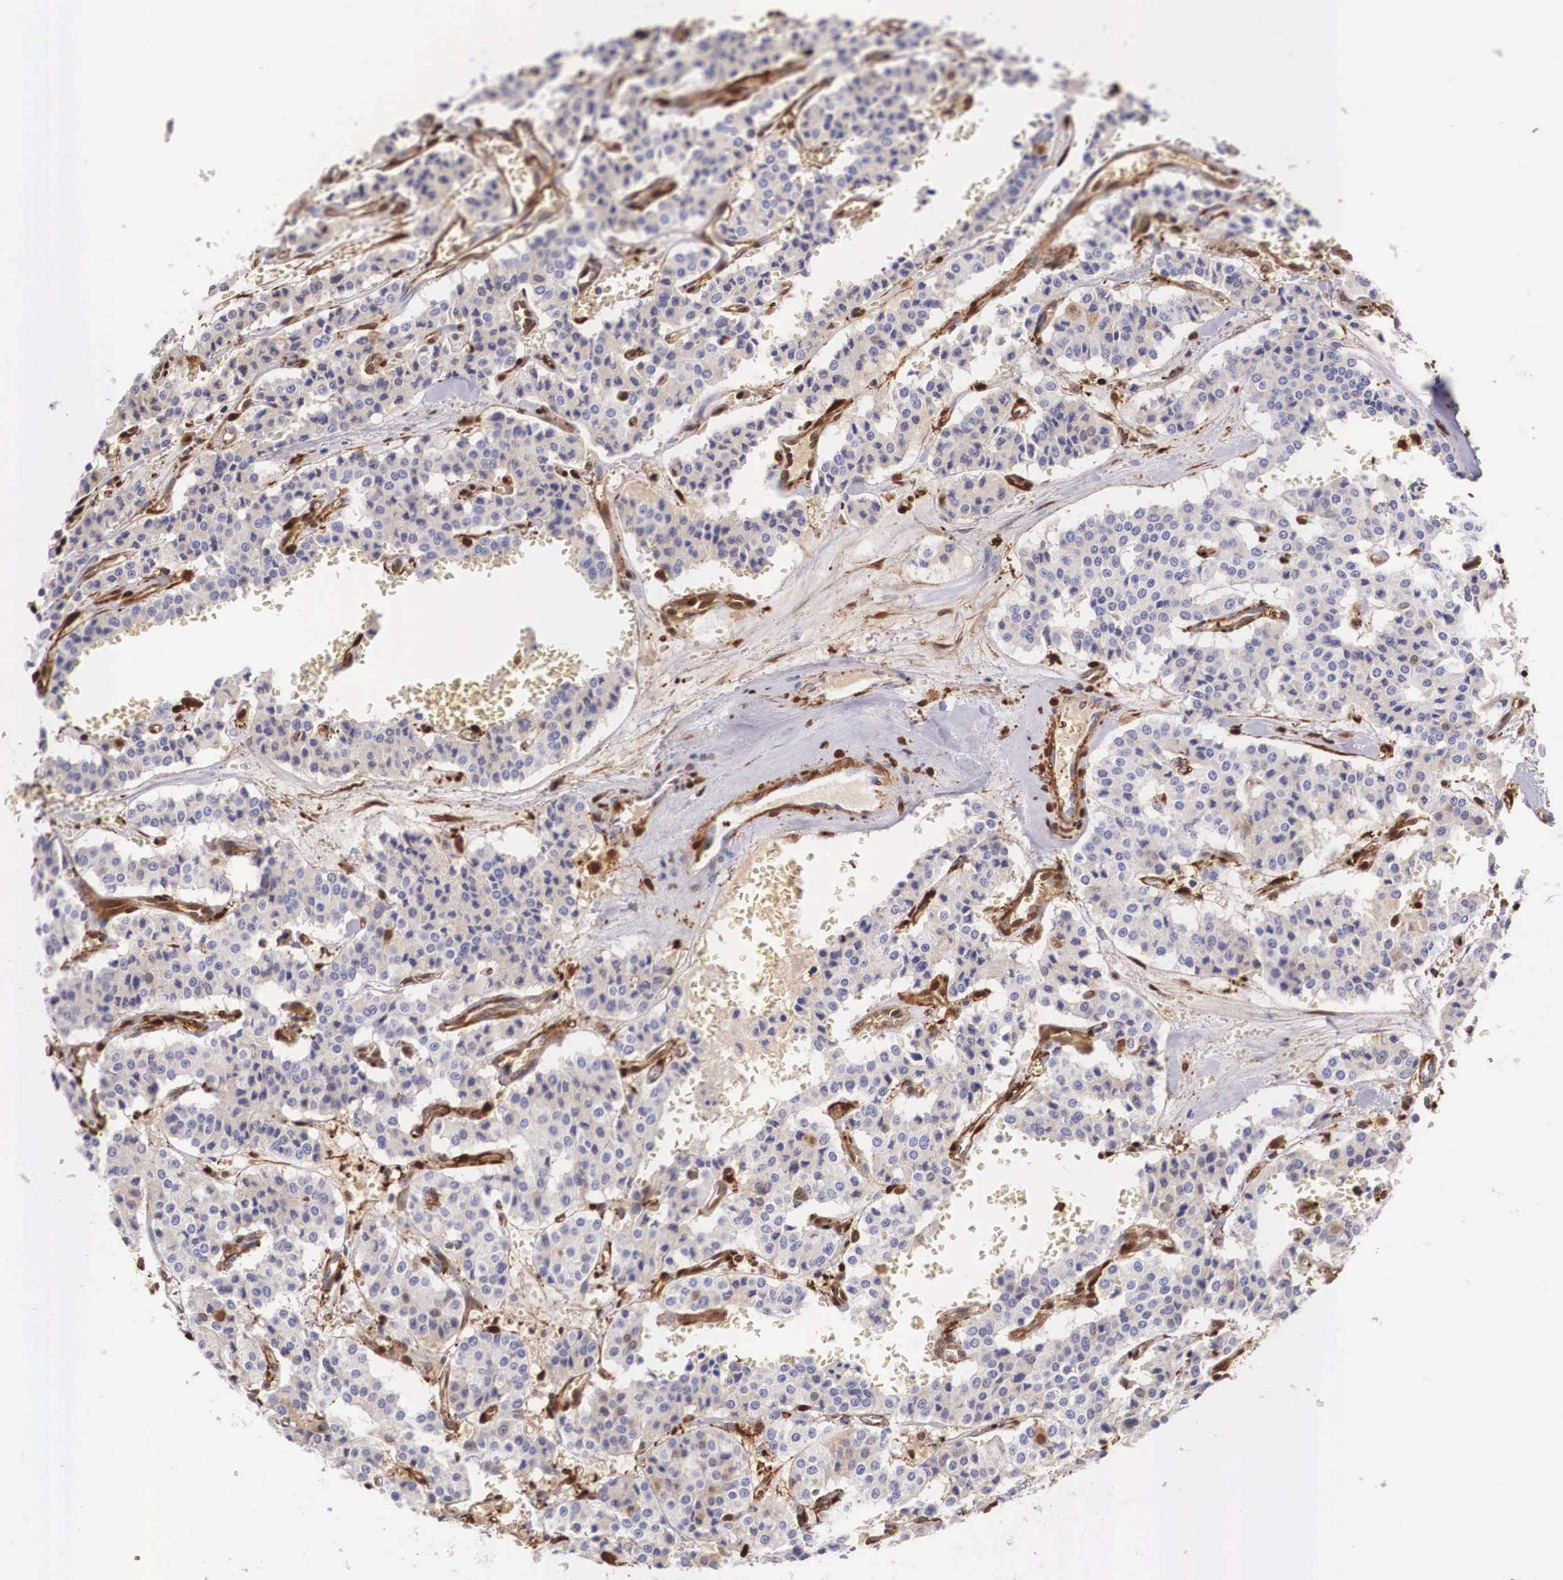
{"staining": {"intensity": "negative", "quantity": "none", "location": "none"}, "tissue": "carcinoid", "cell_type": "Tumor cells", "image_type": "cancer", "snomed": [{"axis": "morphology", "description": "Carcinoid, malignant, NOS"}, {"axis": "topography", "description": "Bronchus"}], "caption": "Micrograph shows no significant protein positivity in tumor cells of carcinoid.", "gene": "LGALS1", "patient": {"sex": "male", "age": 55}}